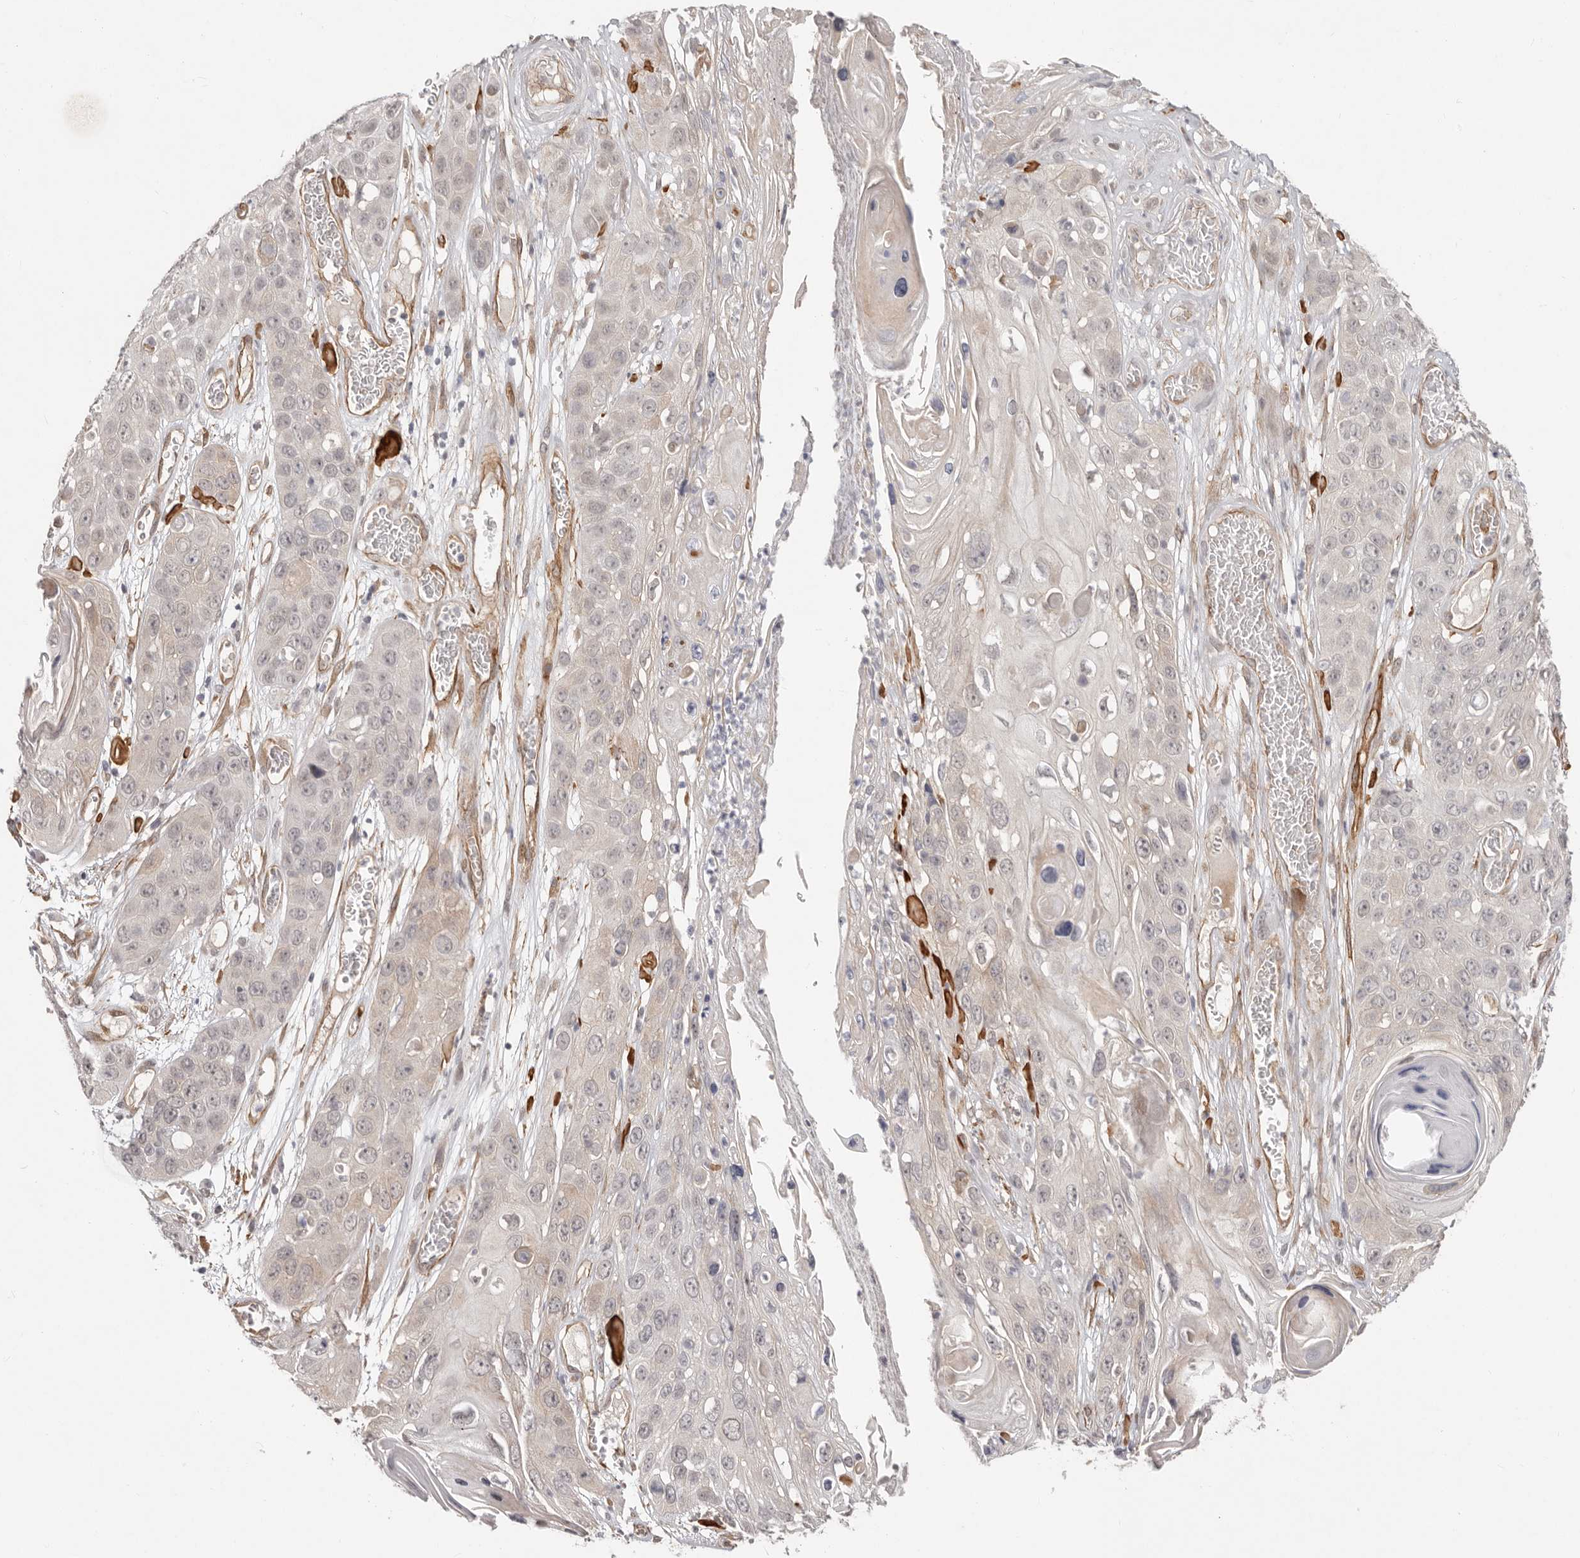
{"staining": {"intensity": "weak", "quantity": "<25%", "location": "cytoplasmic/membranous"}, "tissue": "skin cancer", "cell_type": "Tumor cells", "image_type": "cancer", "snomed": [{"axis": "morphology", "description": "Squamous cell carcinoma, NOS"}, {"axis": "topography", "description": "Skin"}], "caption": "Tumor cells show no significant staining in squamous cell carcinoma (skin). (Immunohistochemistry (ihc), brightfield microscopy, high magnification).", "gene": "SZT2", "patient": {"sex": "male", "age": 55}}